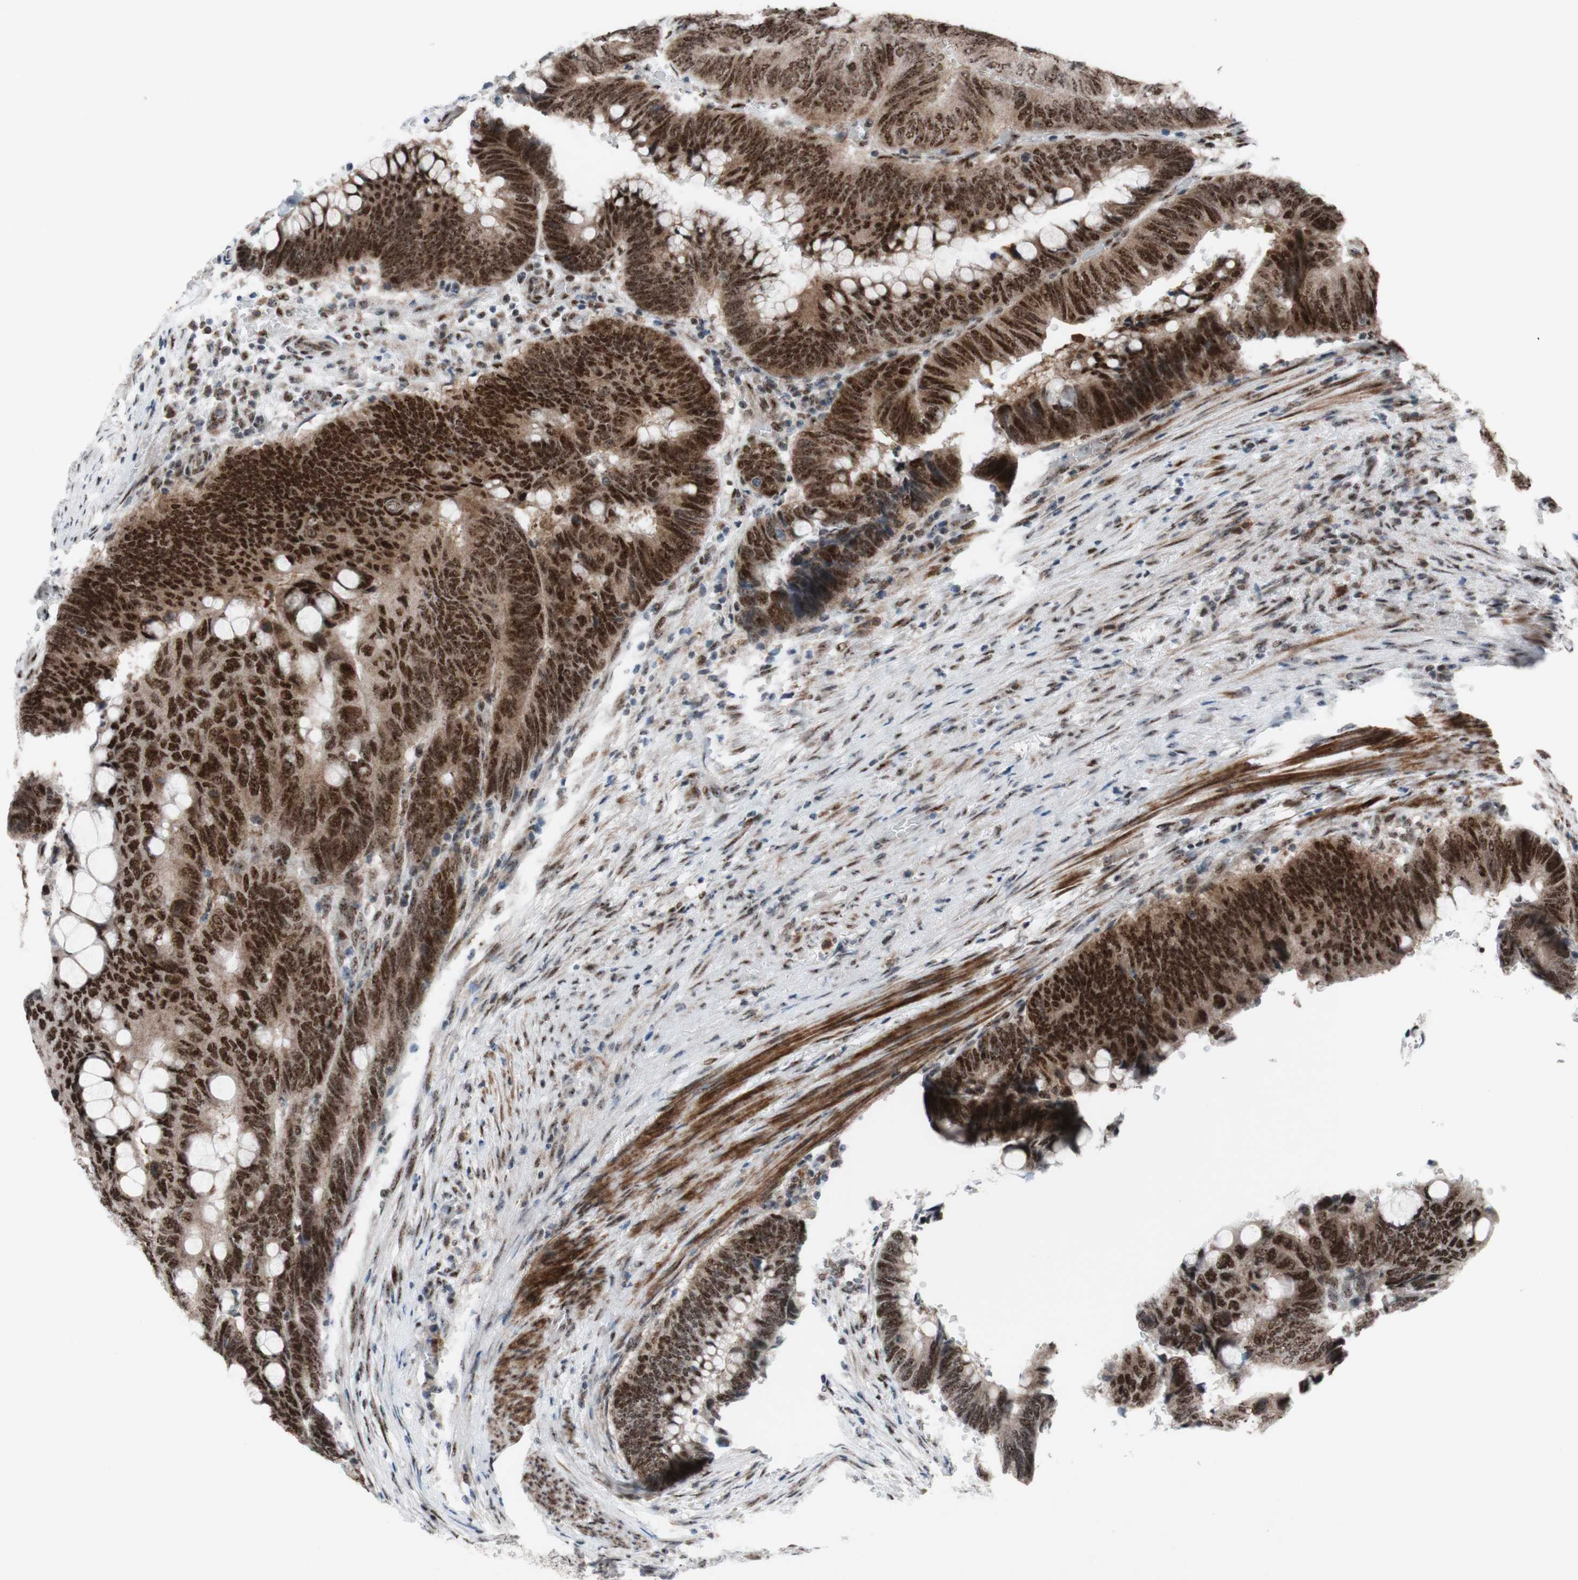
{"staining": {"intensity": "strong", "quantity": ">75%", "location": "nuclear"}, "tissue": "colorectal cancer", "cell_type": "Tumor cells", "image_type": "cancer", "snomed": [{"axis": "morphology", "description": "Normal tissue, NOS"}, {"axis": "morphology", "description": "Adenocarcinoma, NOS"}, {"axis": "topography", "description": "Rectum"}, {"axis": "topography", "description": "Peripheral nerve tissue"}], "caption": "The photomicrograph displays immunohistochemical staining of colorectal cancer. There is strong nuclear positivity is present in approximately >75% of tumor cells.", "gene": "POLR1A", "patient": {"sex": "male", "age": 92}}